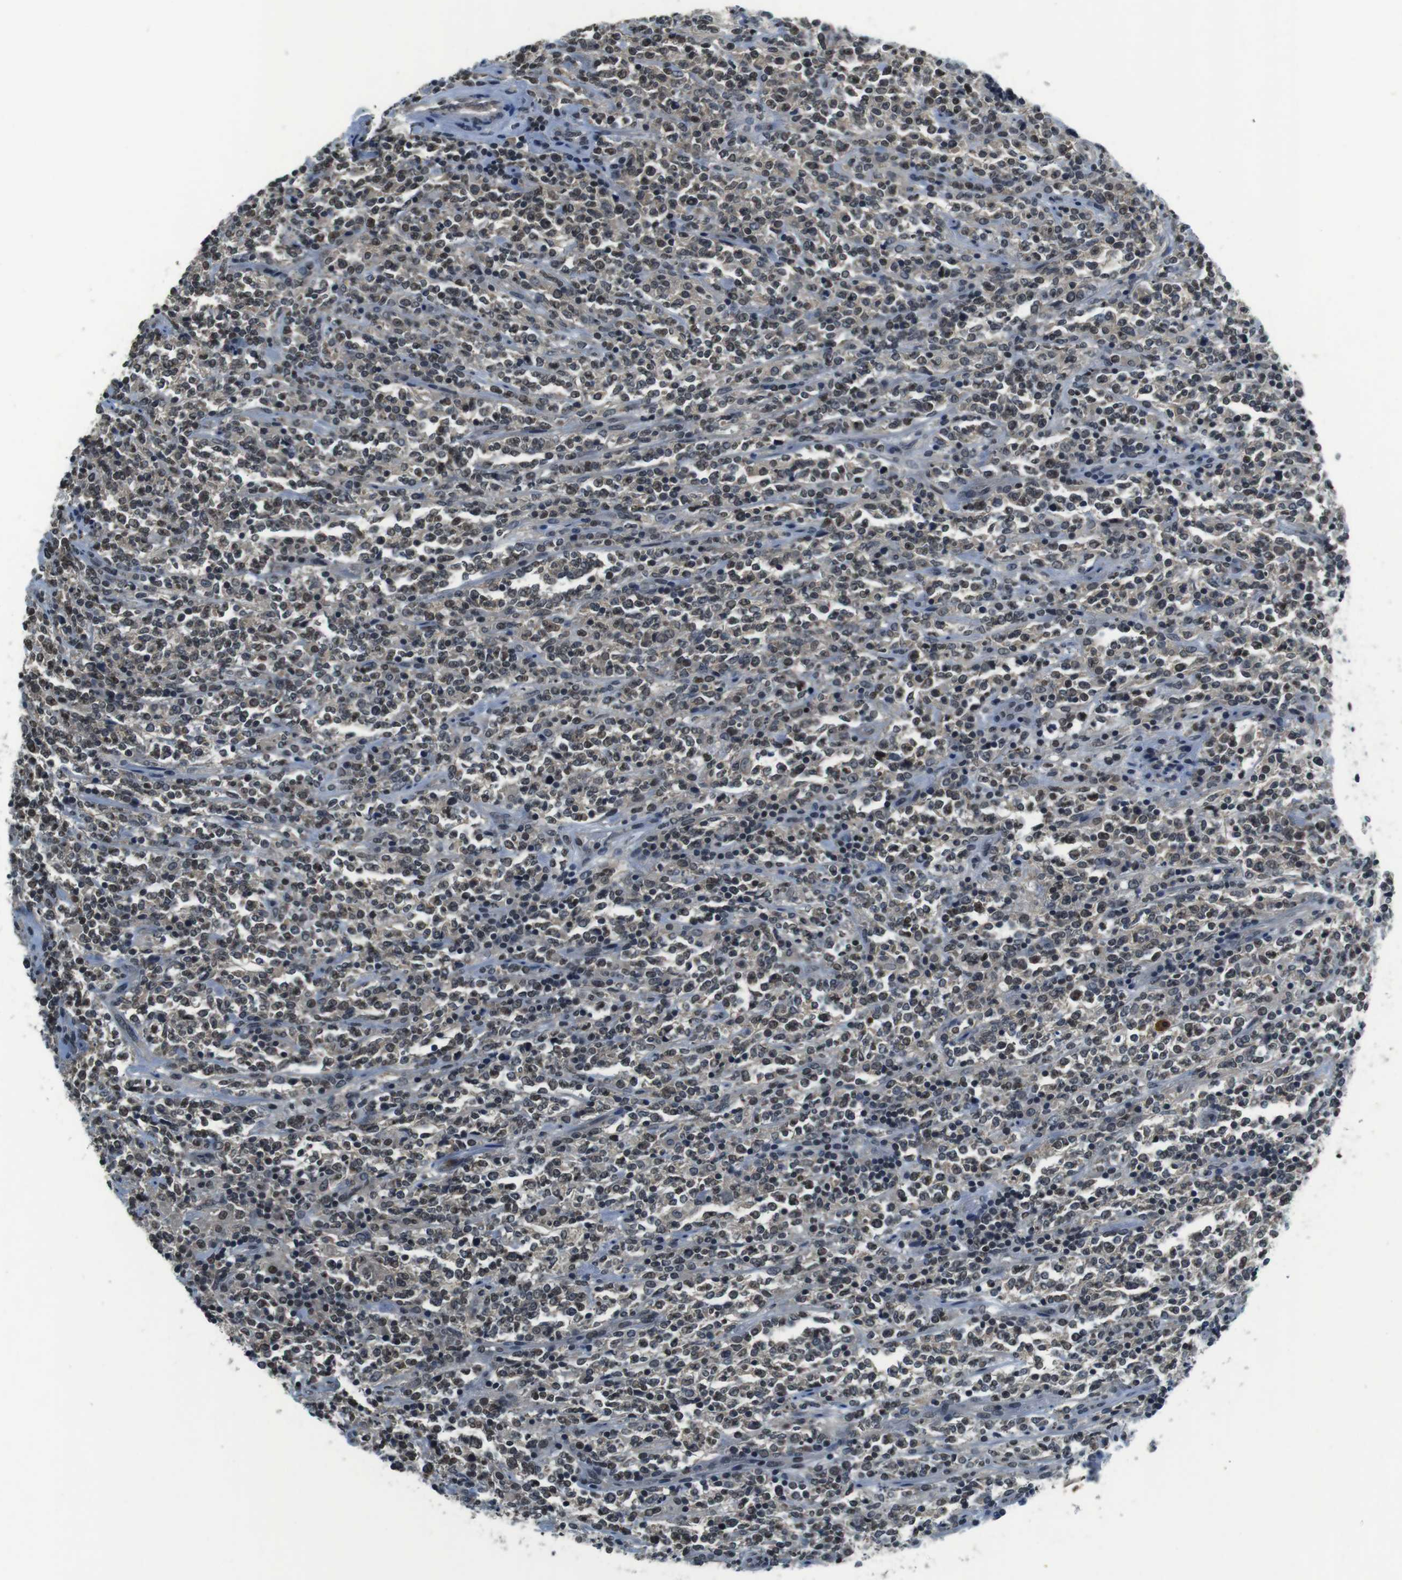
{"staining": {"intensity": "weak", "quantity": "25%-75%", "location": "cytoplasmic/membranous,nuclear"}, "tissue": "lymphoma", "cell_type": "Tumor cells", "image_type": "cancer", "snomed": [{"axis": "morphology", "description": "Malignant lymphoma, non-Hodgkin's type, High grade"}, {"axis": "topography", "description": "Soft tissue"}], "caption": "The immunohistochemical stain labels weak cytoplasmic/membranous and nuclear staining in tumor cells of lymphoma tissue. The staining is performed using DAB brown chromogen to label protein expression. The nuclei are counter-stained blue using hematoxylin.", "gene": "NEK4", "patient": {"sex": "male", "age": 18}}